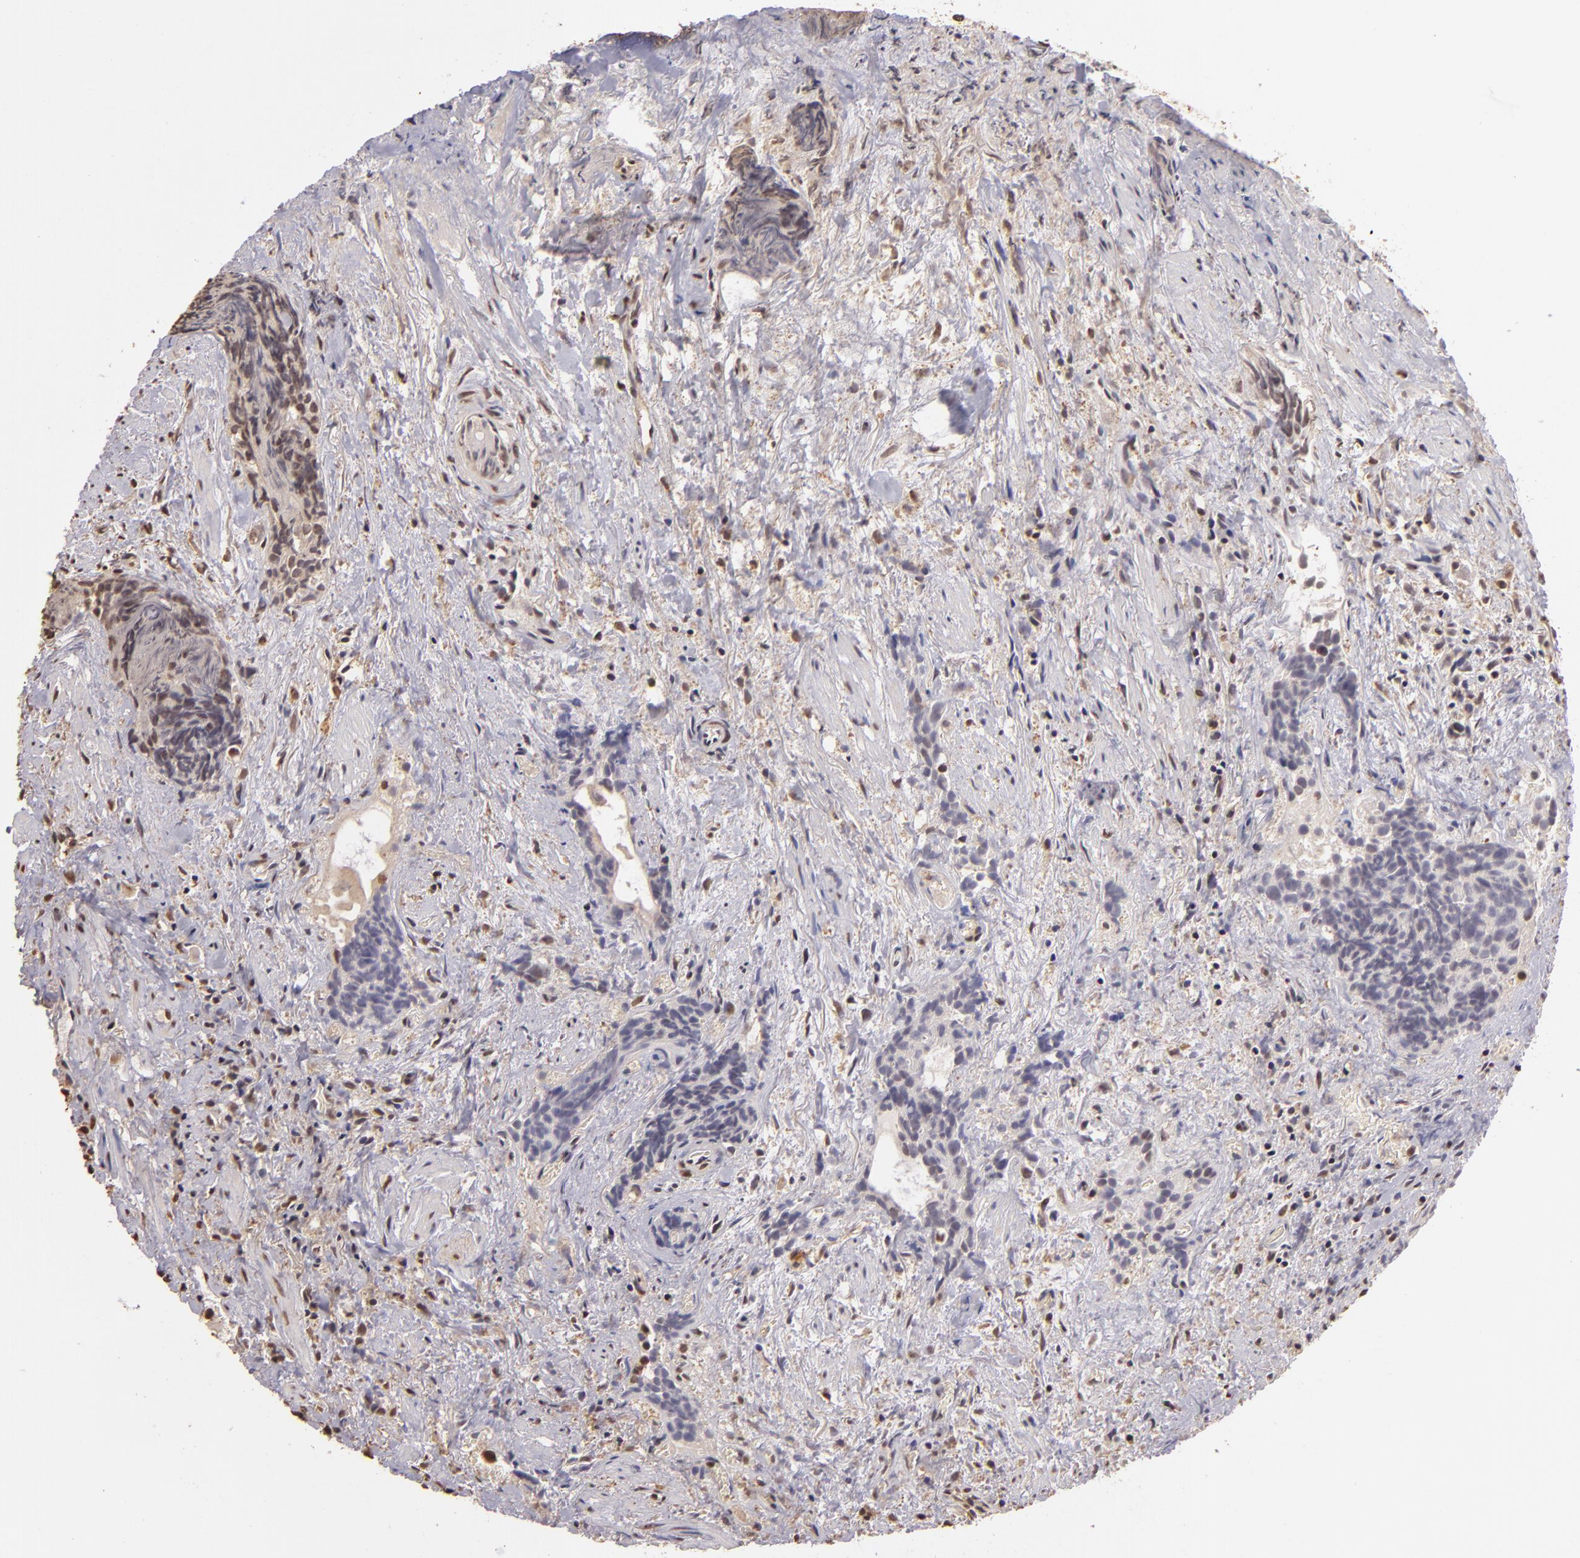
{"staining": {"intensity": "negative", "quantity": "none", "location": "none"}, "tissue": "urothelial cancer", "cell_type": "Tumor cells", "image_type": "cancer", "snomed": [{"axis": "morphology", "description": "Urothelial carcinoma, High grade"}, {"axis": "topography", "description": "Urinary bladder"}], "caption": "Tumor cells are negative for protein expression in human urothelial carcinoma (high-grade).", "gene": "ARPC2", "patient": {"sex": "female", "age": 78}}